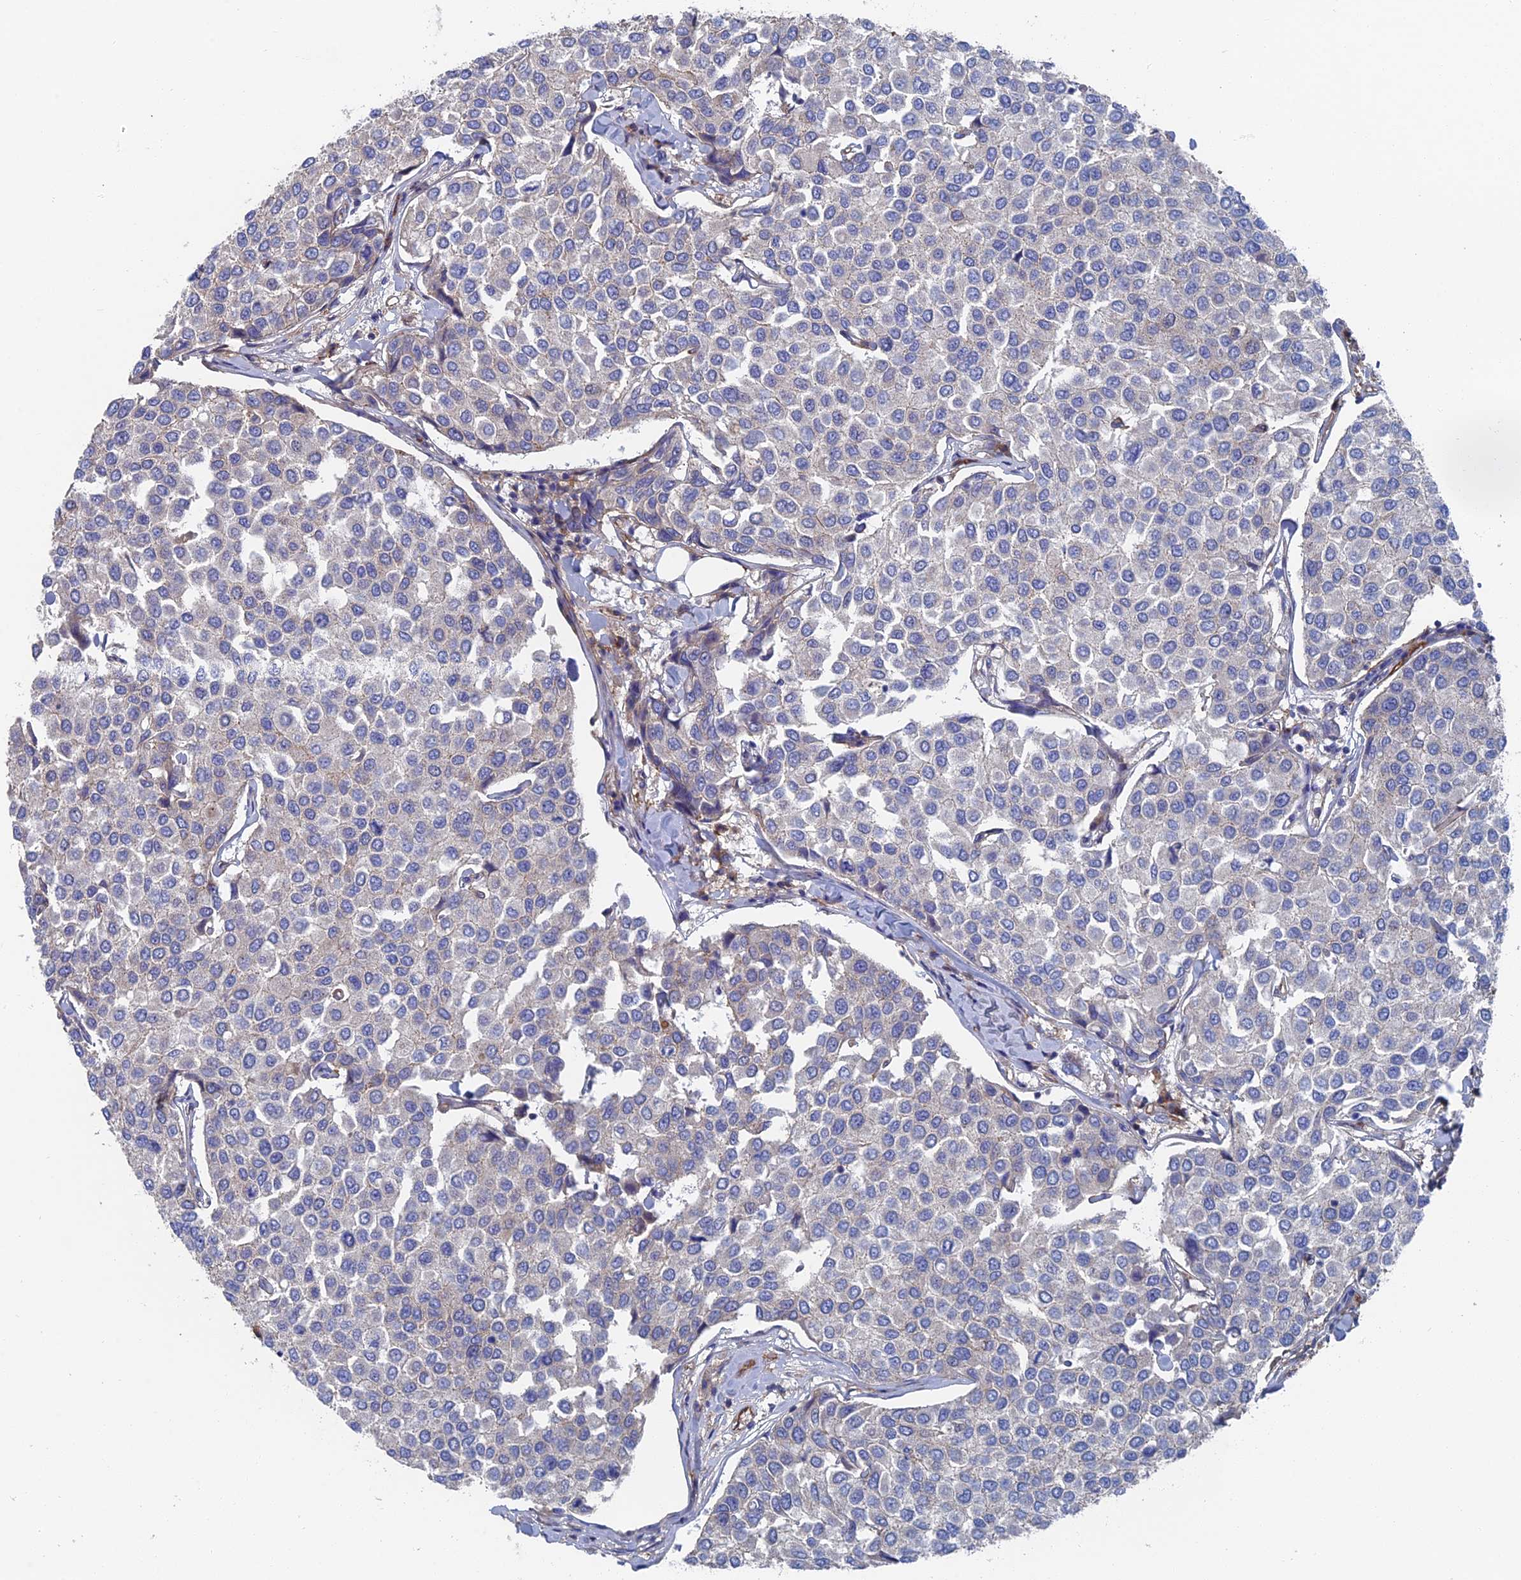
{"staining": {"intensity": "negative", "quantity": "none", "location": "none"}, "tissue": "breast cancer", "cell_type": "Tumor cells", "image_type": "cancer", "snomed": [{"axis": "morphology", "description": "Duct carcinoma"}, {"axis": "topography", "description": "Breast"}], "caption": "Breast cancer (invasive ductal carcinoma) was stained to show a protein in brown. There is no significant staining in tumor cells.", "gene": "SNX11", "patient": {"sex": "female", "age": 55}}